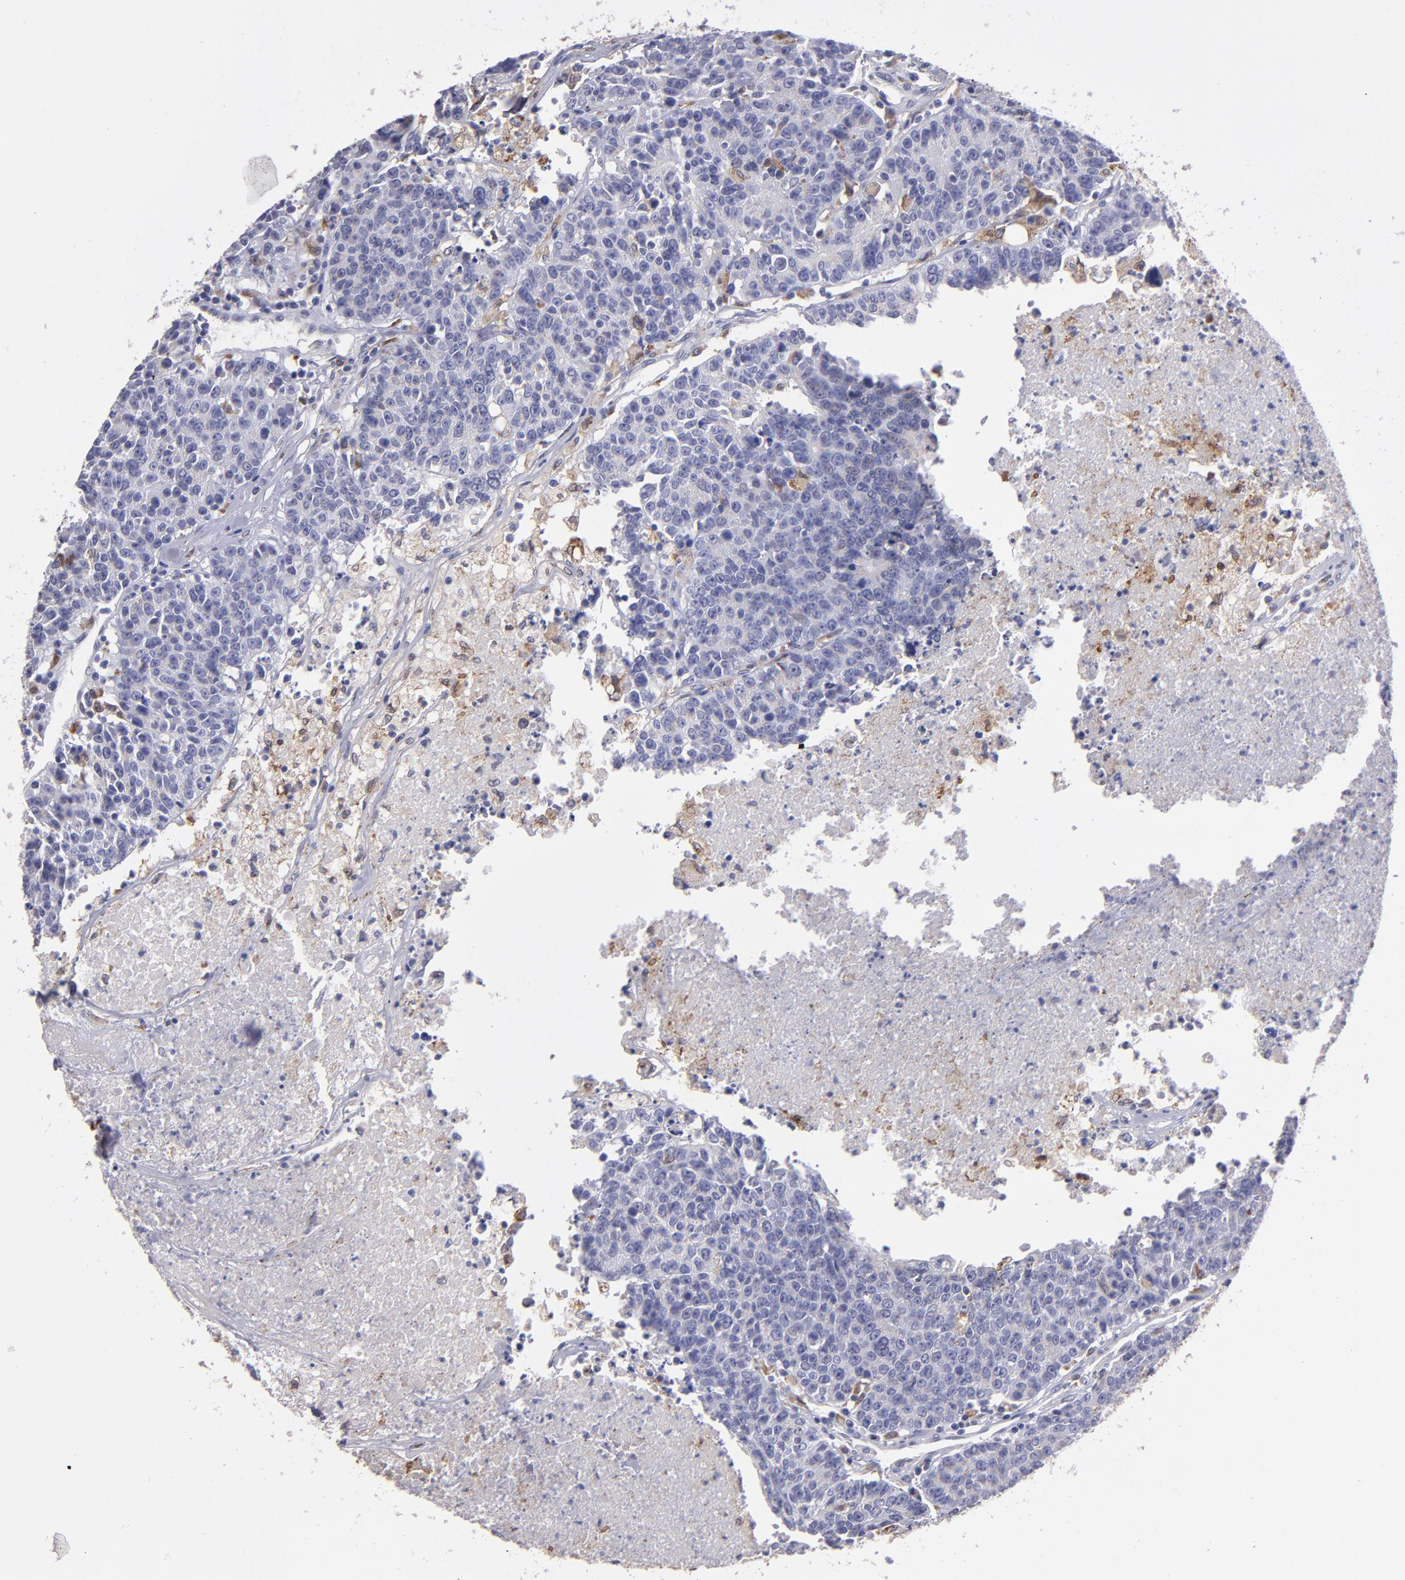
{"staining": {"intensity": "negative", "quantity": "none", "location": "none"}, "tissue": "colorectal cancer", "cell_type": "Tumor cells", "image_type": "cancer", "snomed": [{"axis": "morphology", "description": "Adenocarcinoma, NOS"}, {"axis": "topography", "description": "Colon"}], "caption": "High power microscopy histopathology image of an IHC photomicrograph of colorectal cancer, revealing no significant expression in tumor cells. (Immunohistochemistry (ihc), brightfield microscopy, high magnification).", "gene": "PTGS1", "patient": {"sex": "female", "age": 53}}